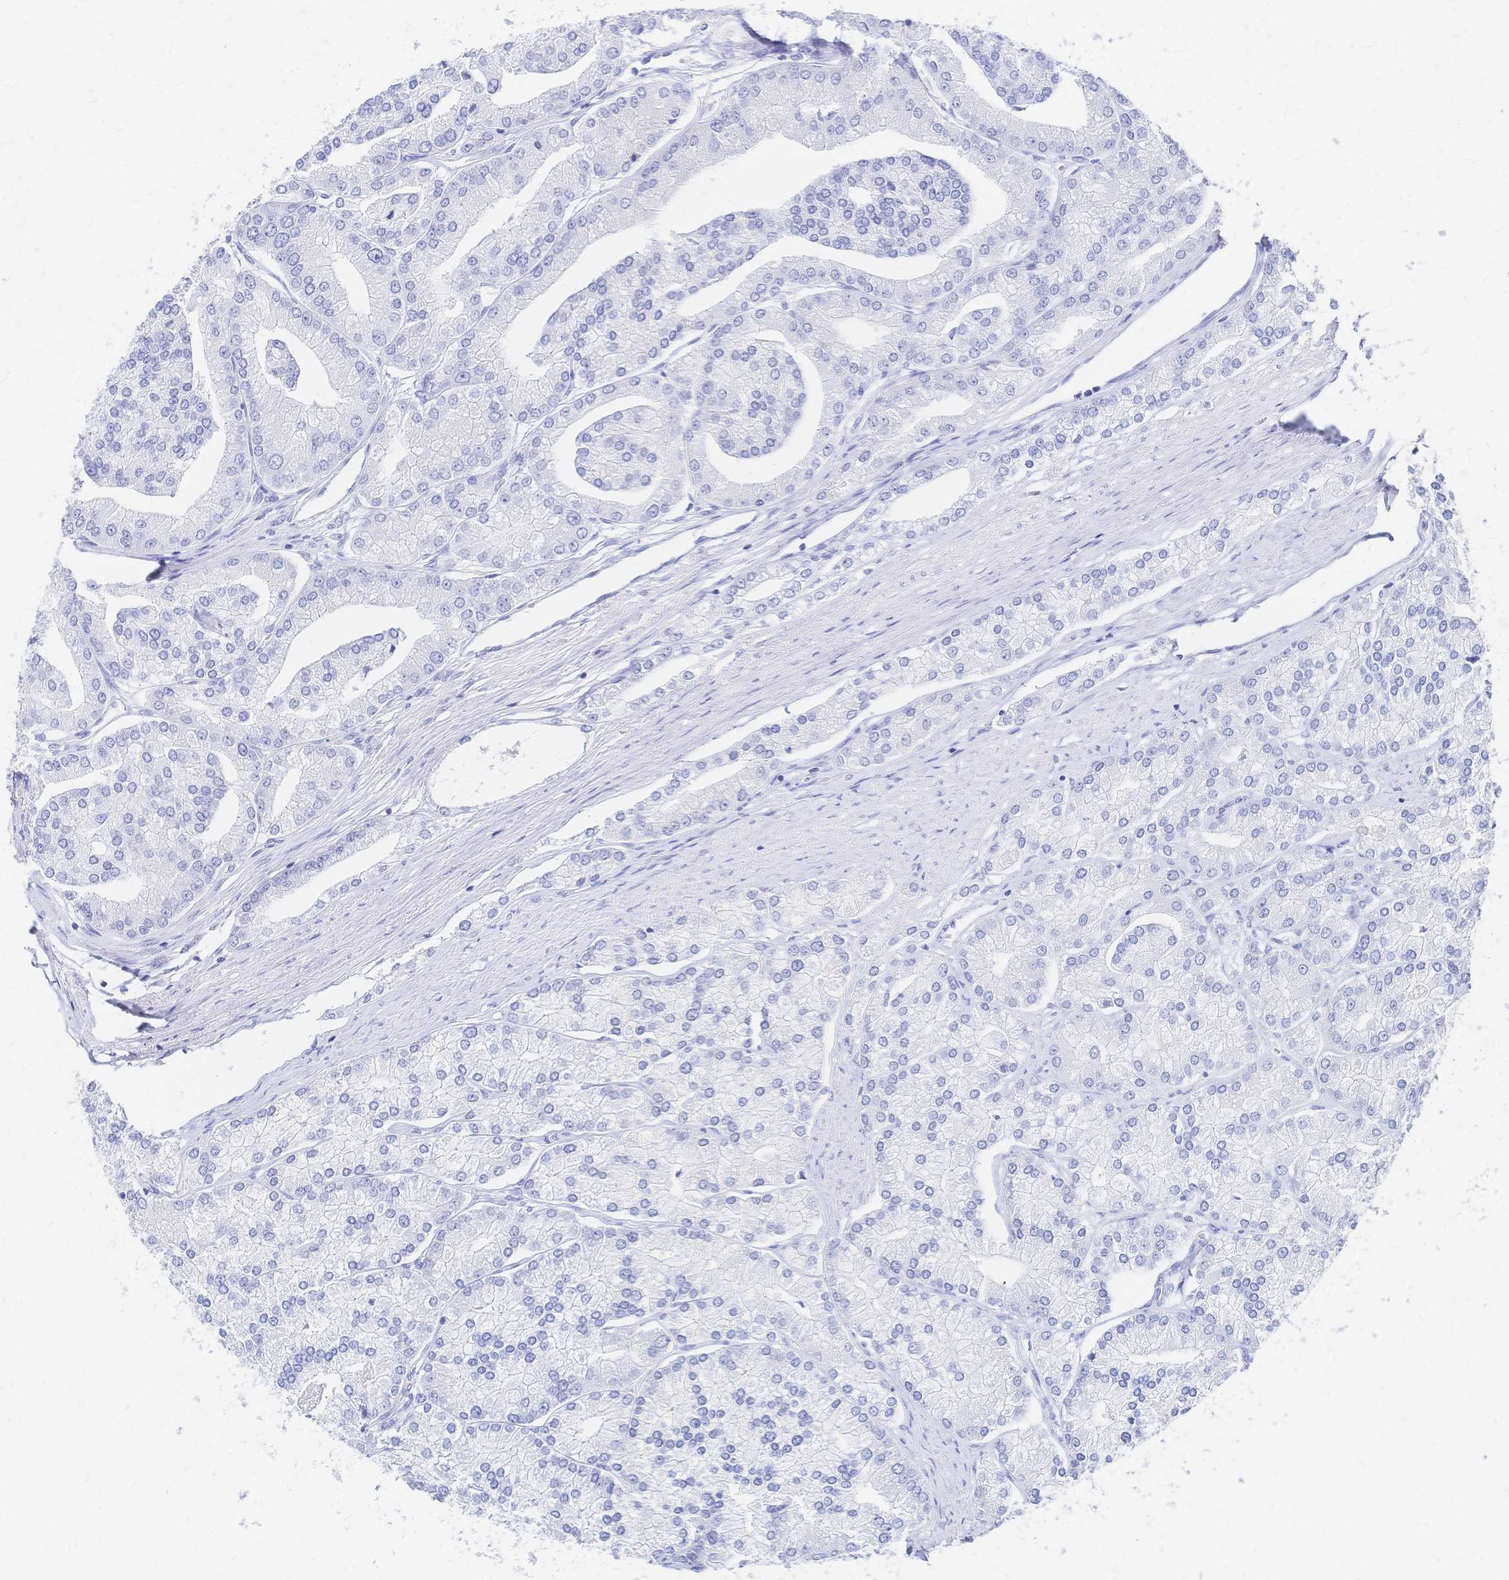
{"staining": {"intensity": "negative", "quantity": "none", "location": "none"}, "tissue": "prostate cancer", "cell_type": "Tumor cells", "image_type": "cancer", "snomed": [{"axis": "morphology", "description": "Adenocarcinoma, High grade"}, {"axis": "topography", "description": "Prostate"}], "caption": "IHC image of human prostate cancer stained for a protein (brown), which exhibits no staining in tumor cells. (Stains: DAB immunohistochemistry (IHC) with hematoxylin counter stain, Microscopy: brightfield microscopy at high magnification).", "gene": "SLC5A1", "patient": {"sex": "male", "age": 61}}